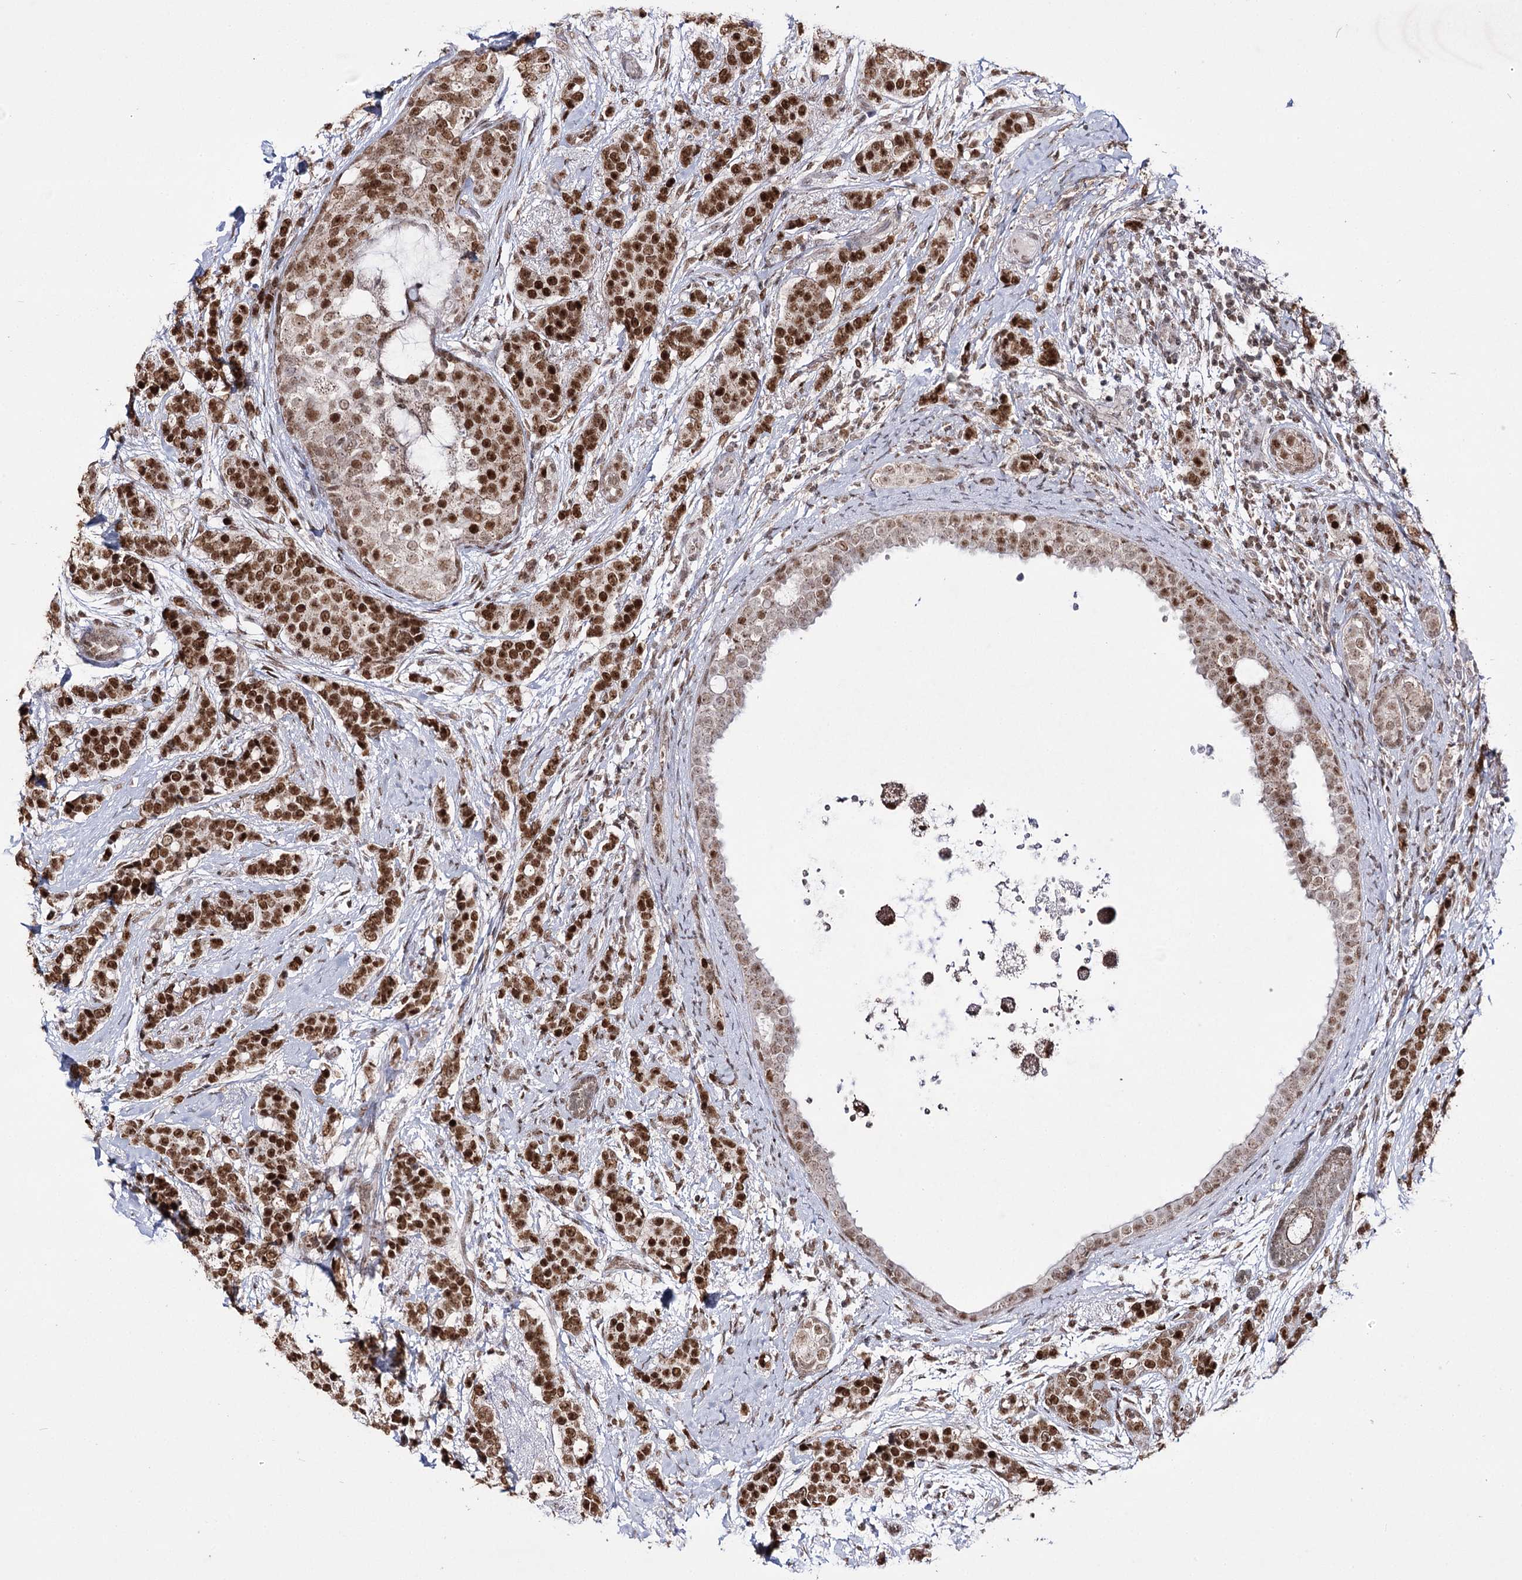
{"staining": {"intensity": "moderate", "quantity": ">75%", "location": "nuclear"}, "tissue": "breast cancer", "cell_type": "Tumor cells", "image_type": "cancer", "snomed": [{"axis": "morphology", "description": "Lobular carcinoma"}, {"axis": "topography", "description": "Breast"}], "caption": "DAB (3,3'-diaminobenzidine) immunohistochemical staining of human breast lobular carcinoma reveals moderate nuclear protein staining in about >75% of tumor cells.", "gene": "VGLL4", "patient": {"sex": "female", "age": 51}}